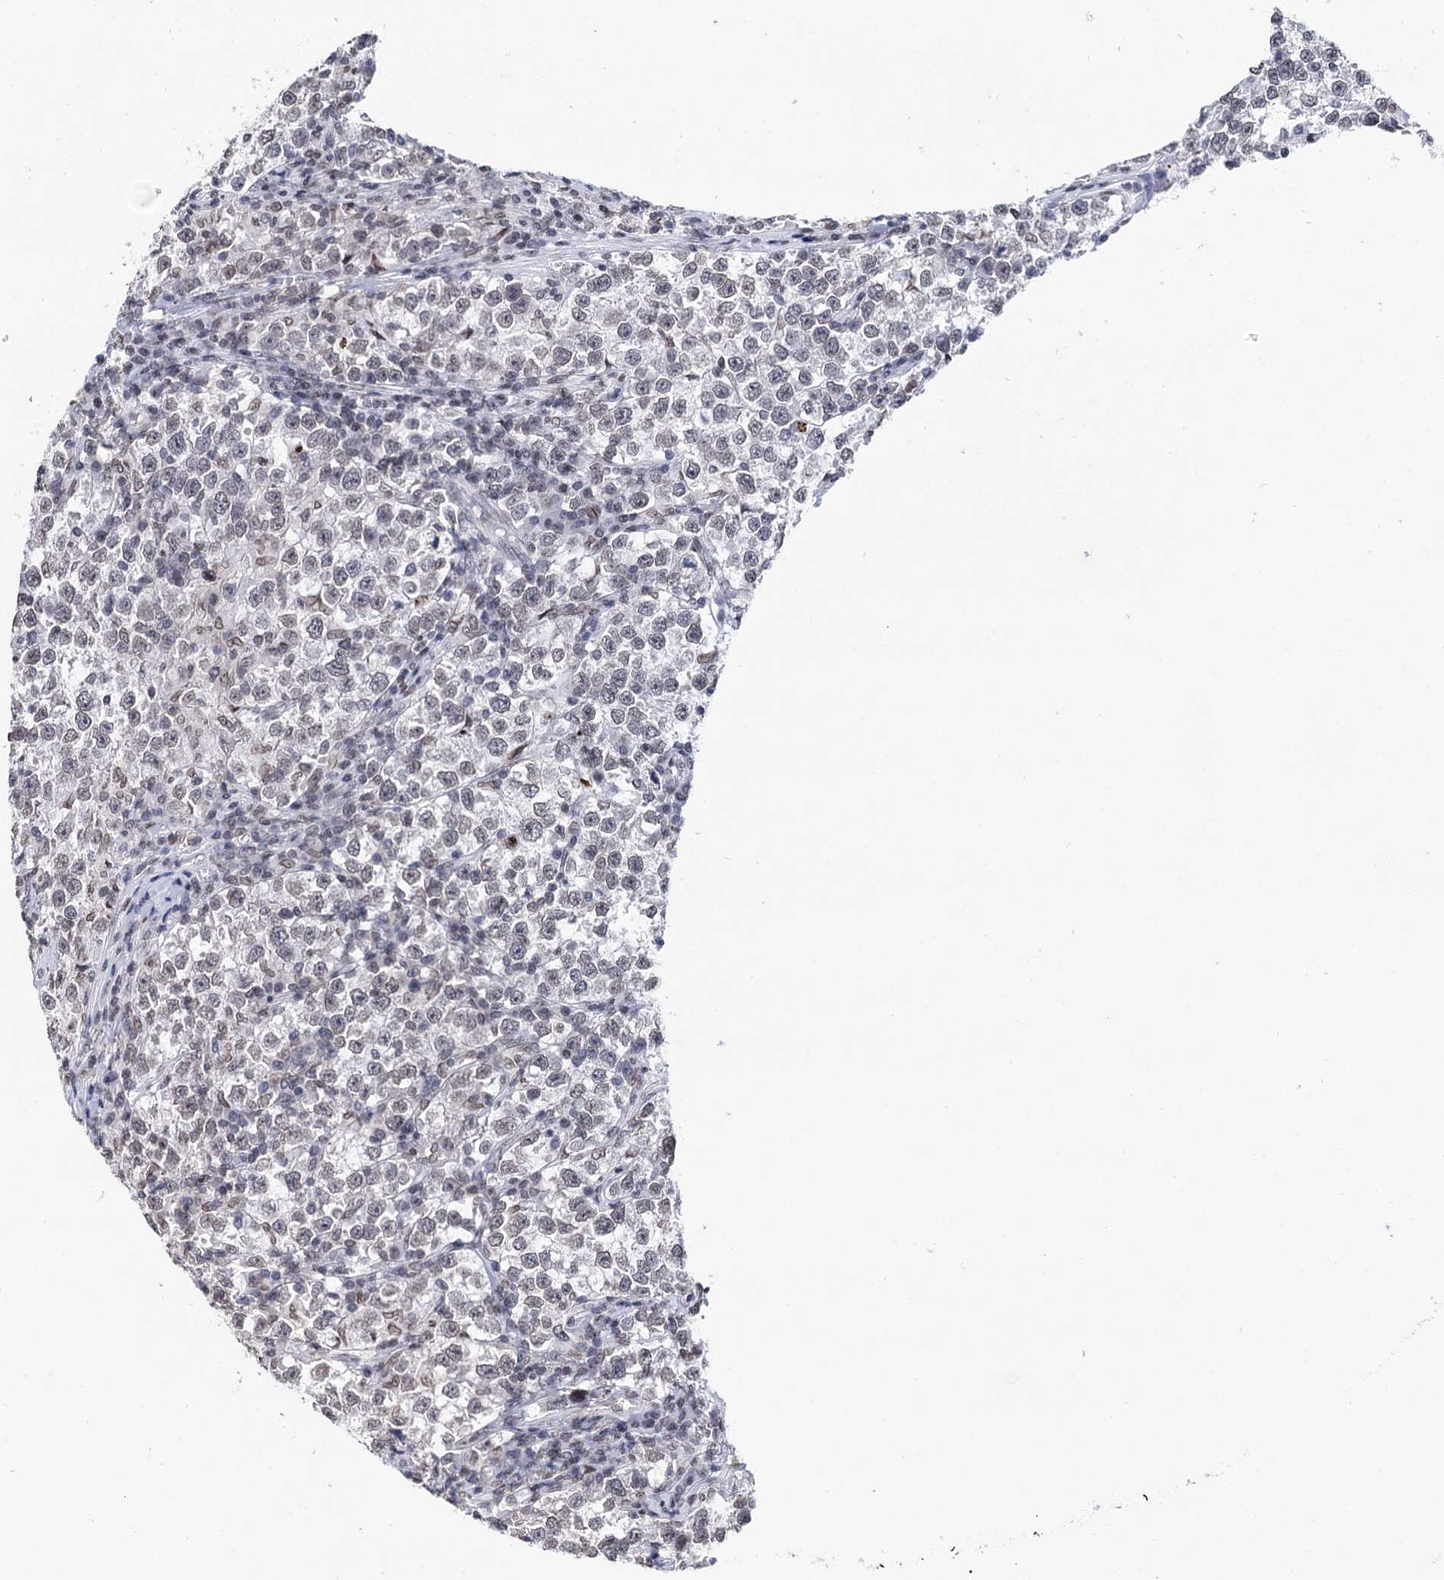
{"staining": {"intensity": "negative", "quantity": "none", "location": "none"}, "tissue": "testis cancer", "cell_type": "Tumor cells", "image_type": "cancer", "snomed": [{"axis": "morphology", "description": "Normal tissue, NOS"}, {"axis": "morphology", "description": "Seminoma, NOS"}, {"axis": "topography", "description": "Testis"}], "caption": "Immunohistochemistry (IHC) image of neoplastic tissue: testis cancer (seminoma) stained with DAB exhibits no significant protein expression in tumor cells. (DAB IHC with hematoxylin counter stain).", "gene": "CCDC77", "patient": {"sex": "male", "age": 43}}